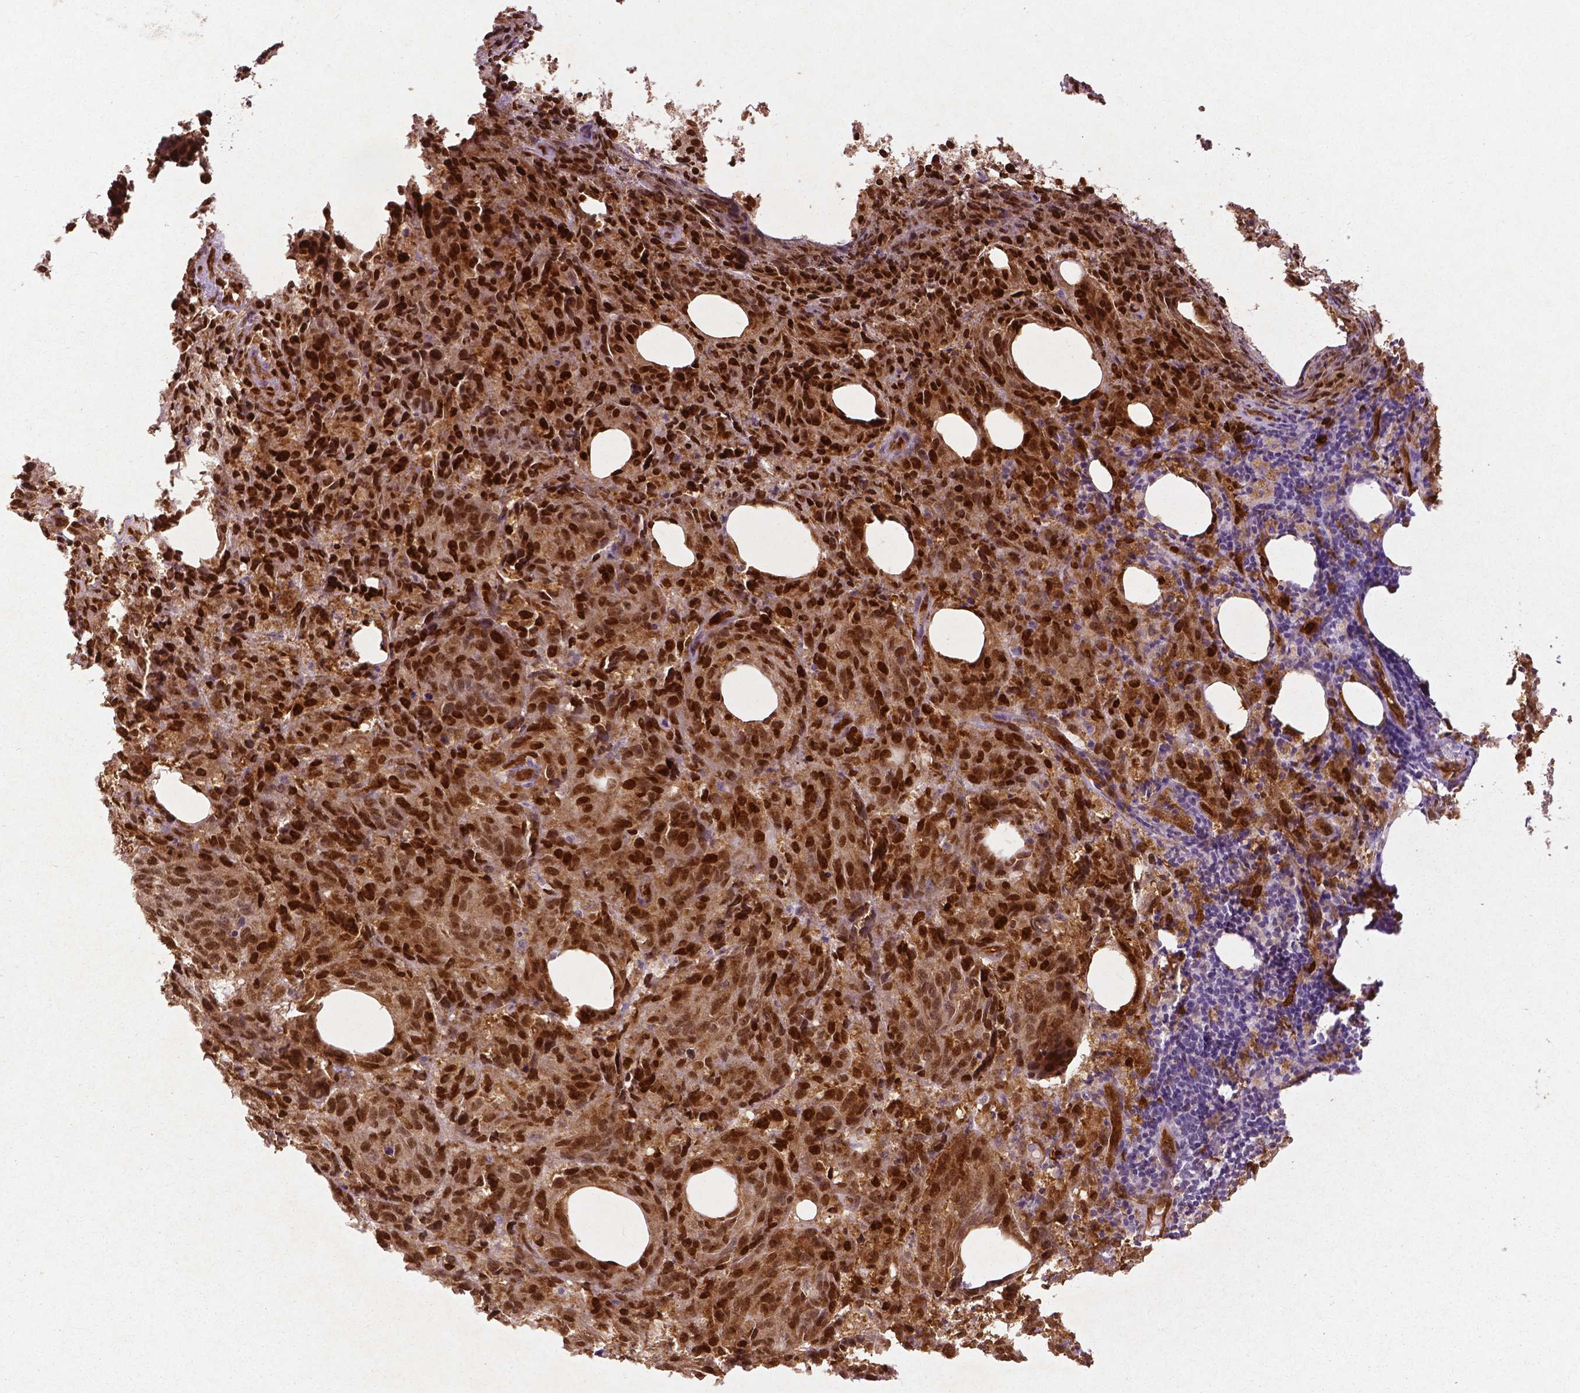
{"staining": {"intensity": "strong", "quantity": ">75%", "location": "cytoplasmic/membranous,nuclear"}, "tissue": "melanoma", "cell_type": "Tumor cells", "image_type": "cancer", "snomed": [{"axis": "morphology", "description": "Malignant melanoma, NOS"}, {"axis": "topography", "description": "Skin"}], "caption": "Immunohistochemical staining of human melanoma exhibits strong cytoplasmic/membranous and nuclear protein positivity in about >75% of tumor cells.", "gene": "WWTR1", "patient": {"sex": "female", "age": 34}}